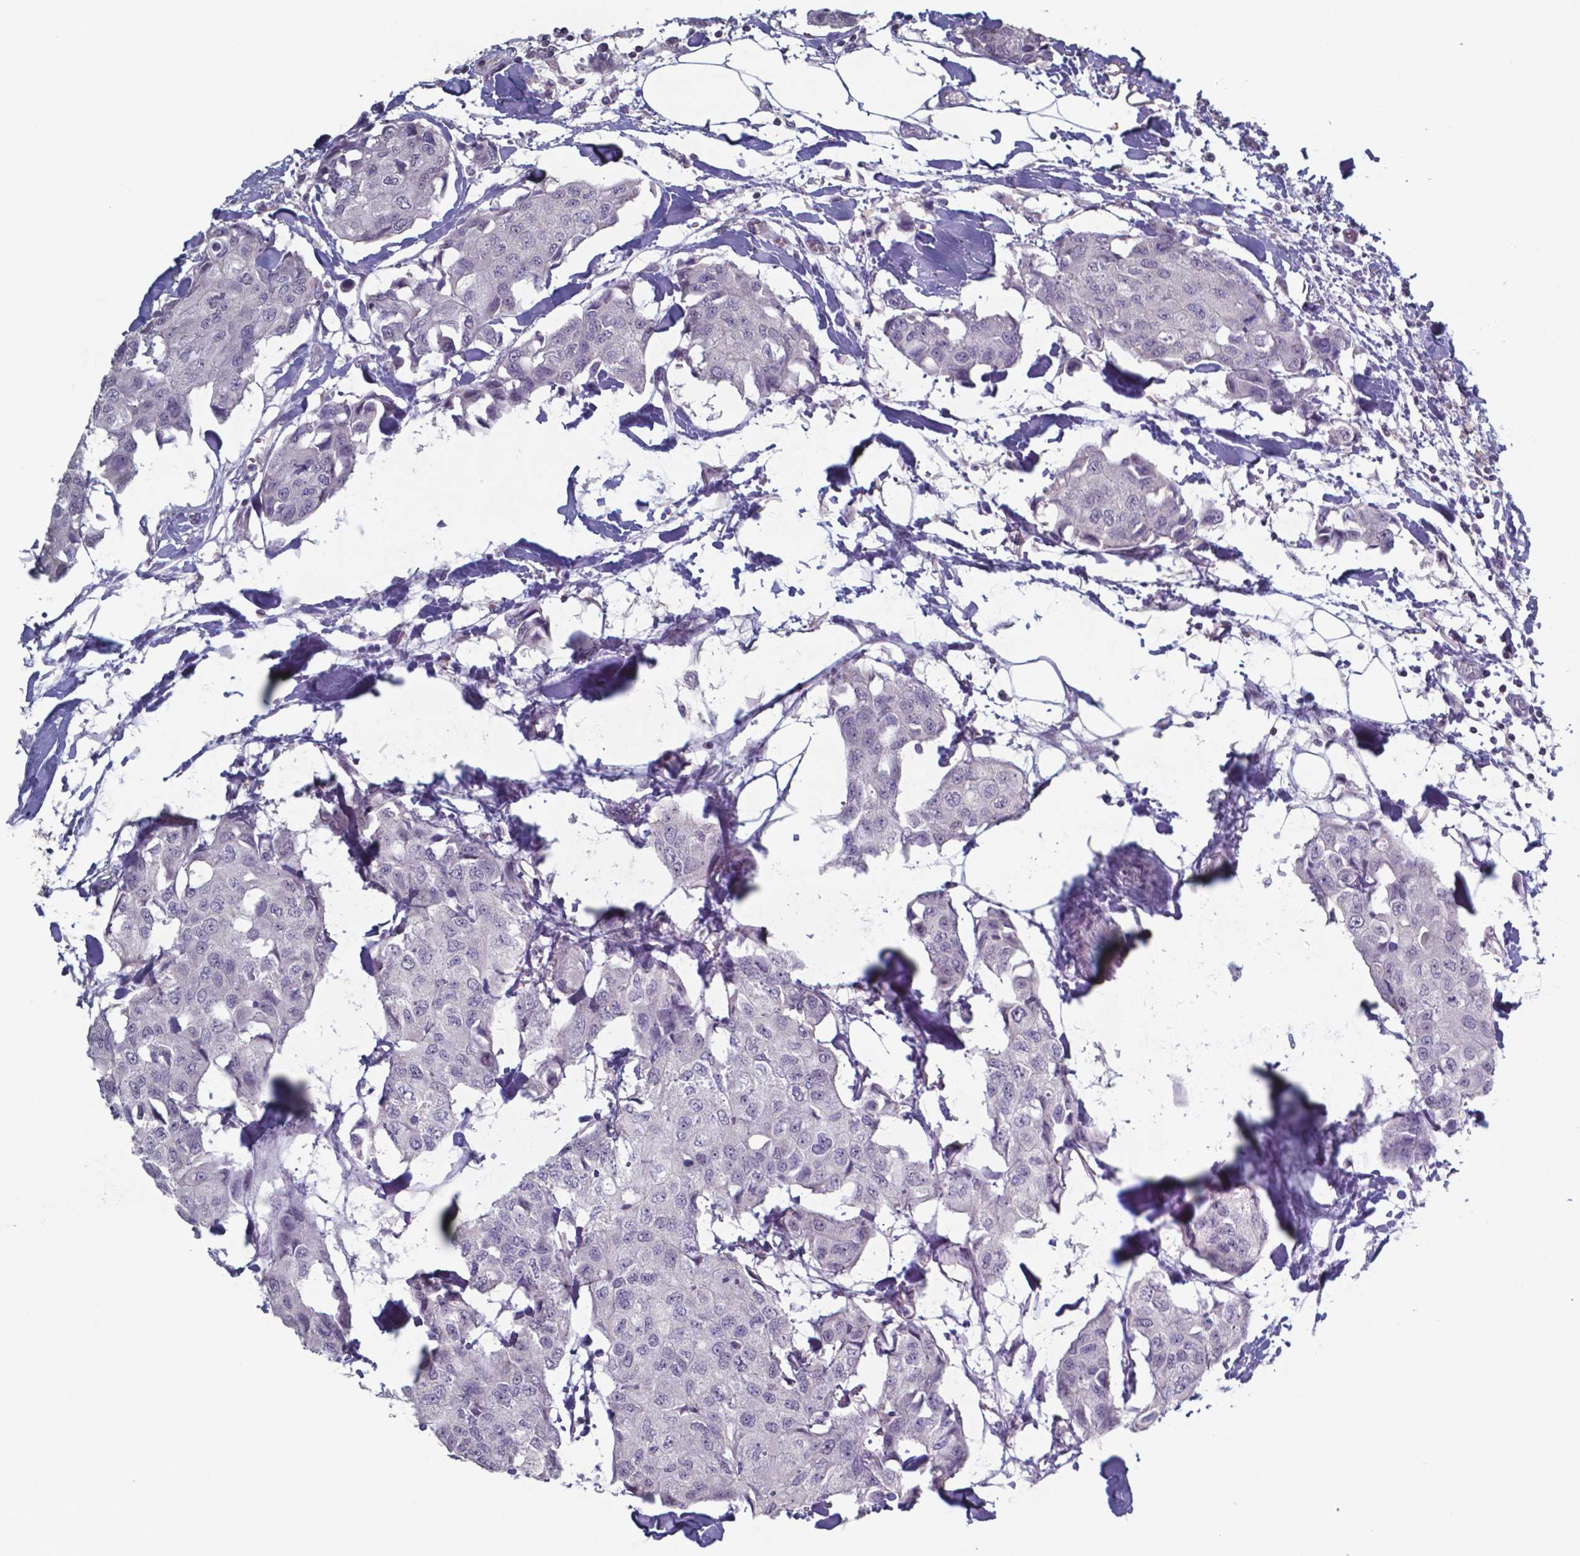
{"staining": {"intensity": "negative", "quantity": "none", "location": "none"}, "tissue": "breast cancer", "cell_type": "Tumor cells", "image_type": "cancer", "snomed": [{"axis": "morphology", "description": "Duct carcinoma"}, {"axis": "topography", "description": "Breast"}], "caption": "Histopathology image shows no significant protein positivity in tumor cells of breast cancer (infiltrating ductal carcinoma). Nuclei are stained in blue.", "gene": "TDP2", "patient": {"sex": "female", "age": 80}}